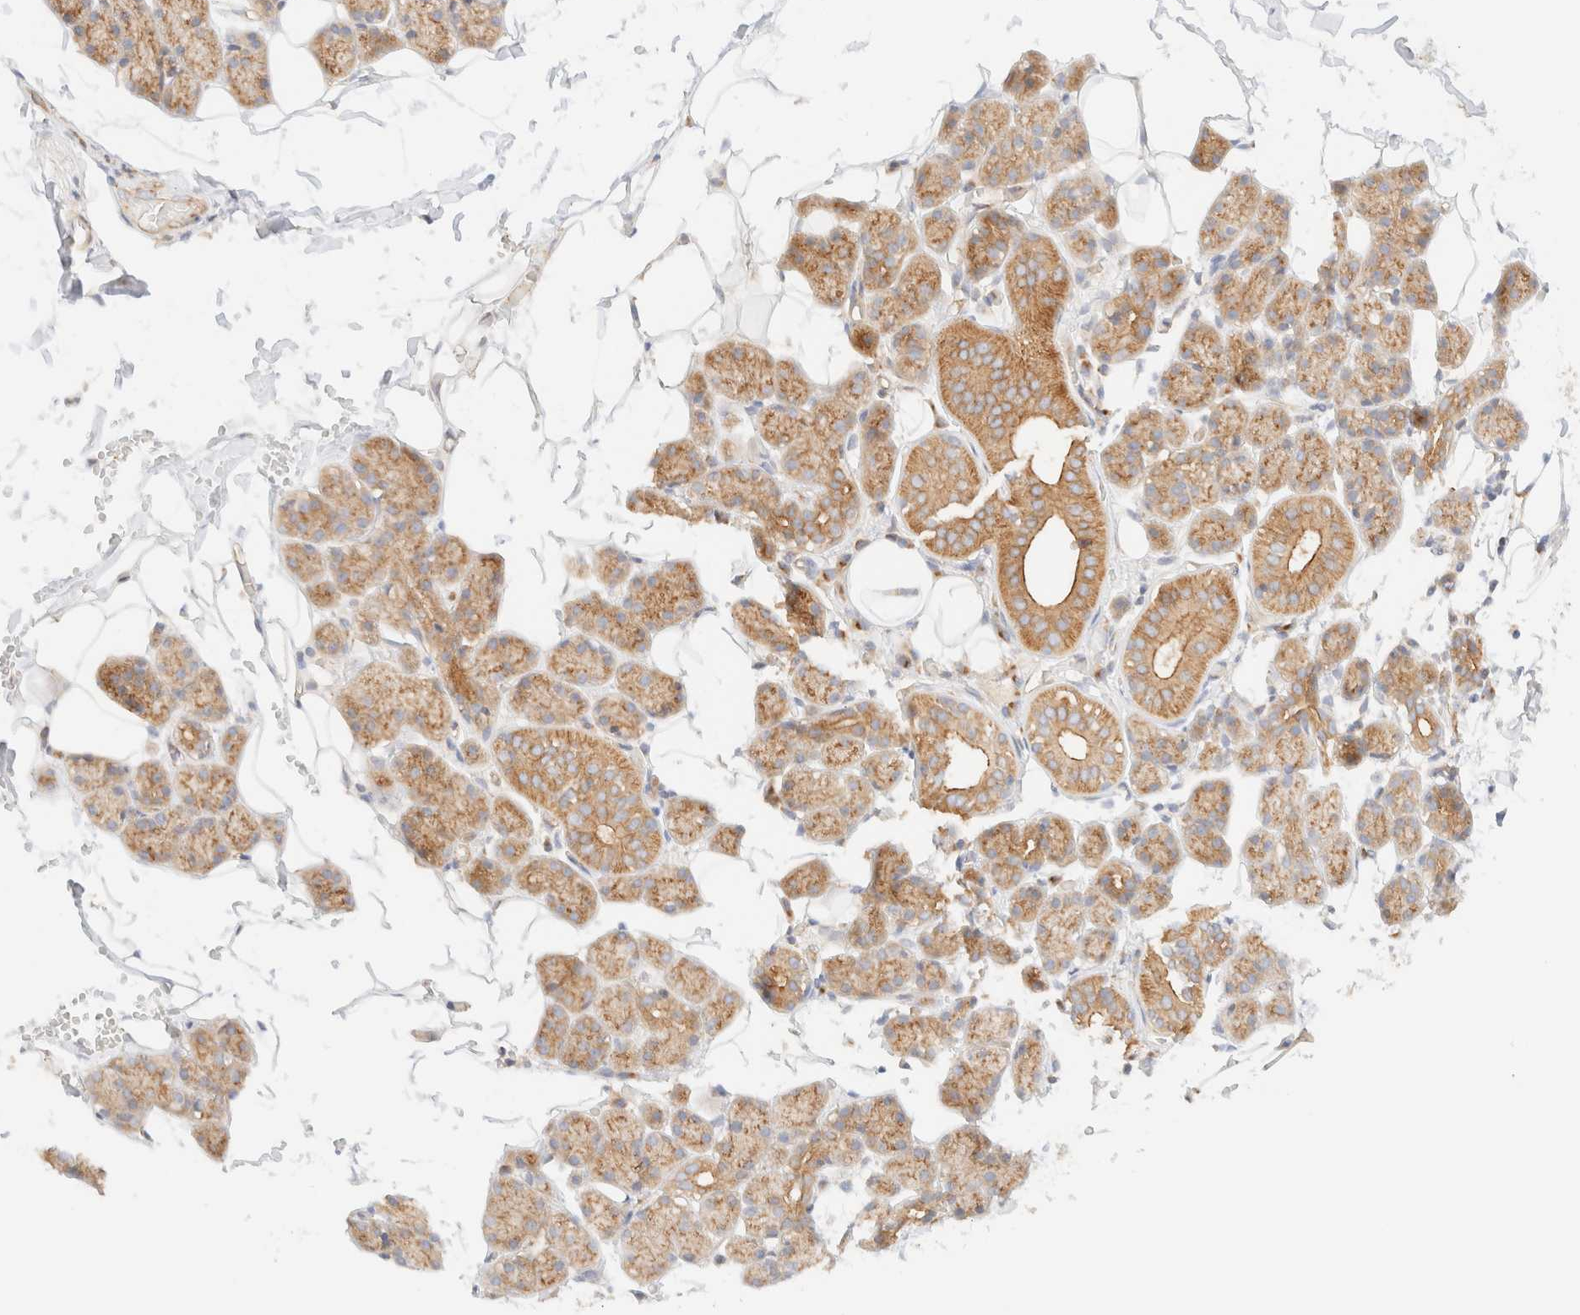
{"staining": {"intensity": "moderate", "quantity": "25%-75%", "location": "cytoplasmic/membranous"}, "tissue": "salivary gland", "cell_type": "Glandular cells", "image_type": "normal", "snomed": [{"axis": "morphology", "description": "Normal tissue, NOS"}, {"axis": "topography", "description": "Salivary gland"}], "caption": "Immunohistochemical staining of normal salivary gland reveals medium levels of moderate cytoplasmic/membranous positivity in about 25%-75% of glandular cells.", "gene": "MYO10", "patient": {"sex": "female", "age": 33}}